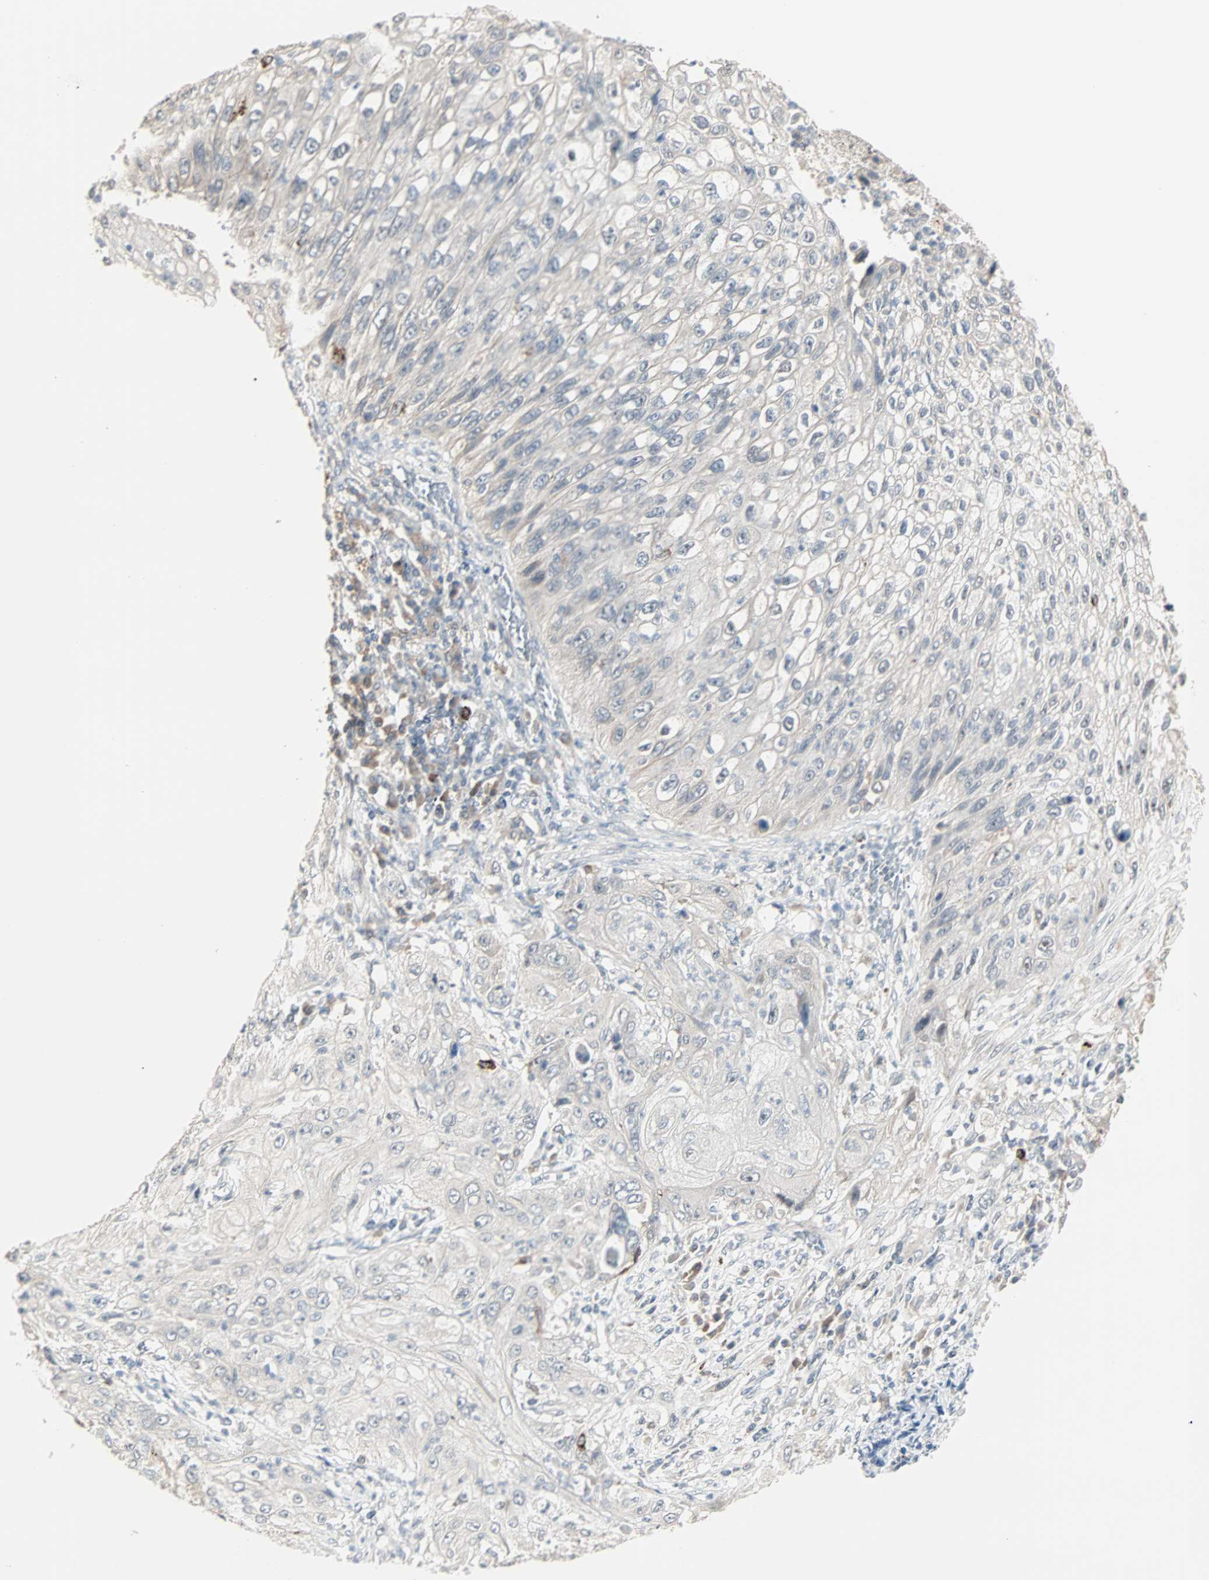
{"staining": {"intensity": "weak", "quantity": "<25%", "location": "cytoplasmic/membranous"}, "tissue": "lung cancer", "cell_type": "Tumor cells", "image_type": "cancer", "snomed": [{"axis": "morphology", "description": "Inflammation, NOS"}, {"axis": "morphology", "description": "Squamous cell carcinoma, NOS"}, {"axis": "topography", "description": "Lymph node"}, {"axis": "topography", "description": "Soft tissue"}, {"axis": "topography", "description": "Lung"}], "caption": "Immunohistochemistry (IHC) histopathology image of human squamous cell carcinoma (lung) stained for a protein (brown), which demonstrates no positivity in tumor cells.", "gene": "KDM4A", "patient": {"sex": "male", "age": 66}}